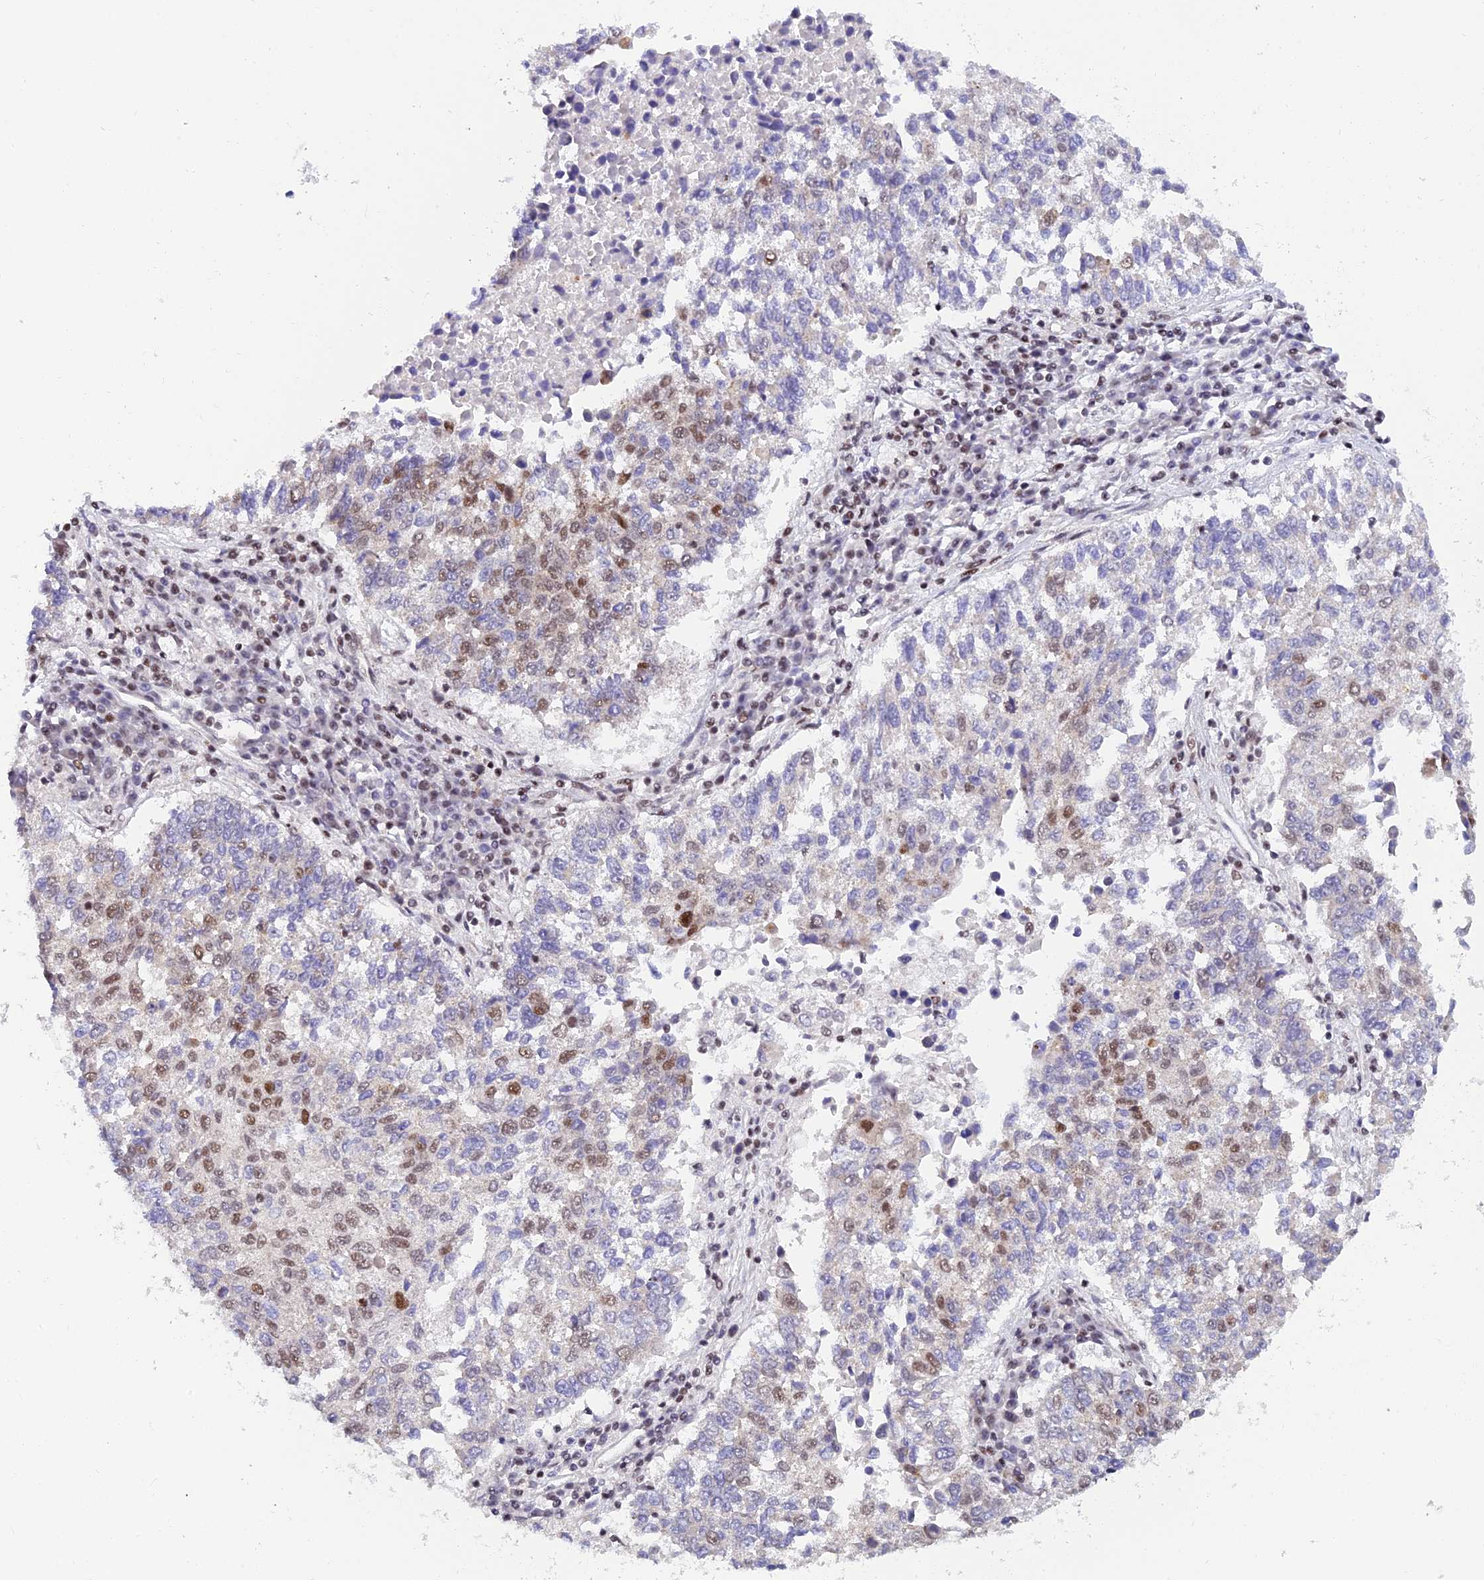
{"staining": {"intensity": "moderate", "quantity": "25%-75%", "location": "nuclear"}, "tissue": "lung cancer", "cell_type": "Tumor cells", "image_type": "cancer", "snomed": [{"axis": "morphology", "description": "Squamous cell carcinoma, NOS"}, {"axis": "topography", "description": "Lung"}], "caption": "This image shows lung cancer (squamous cell carcinoma) stained with IHC to label a protein in brown. The nuclear of tumor cells show moderate positivity for the protein. Nuclei are counter-stained blue.", "gene": "USP22", "patient": {"sex": "male", "age": 73}}